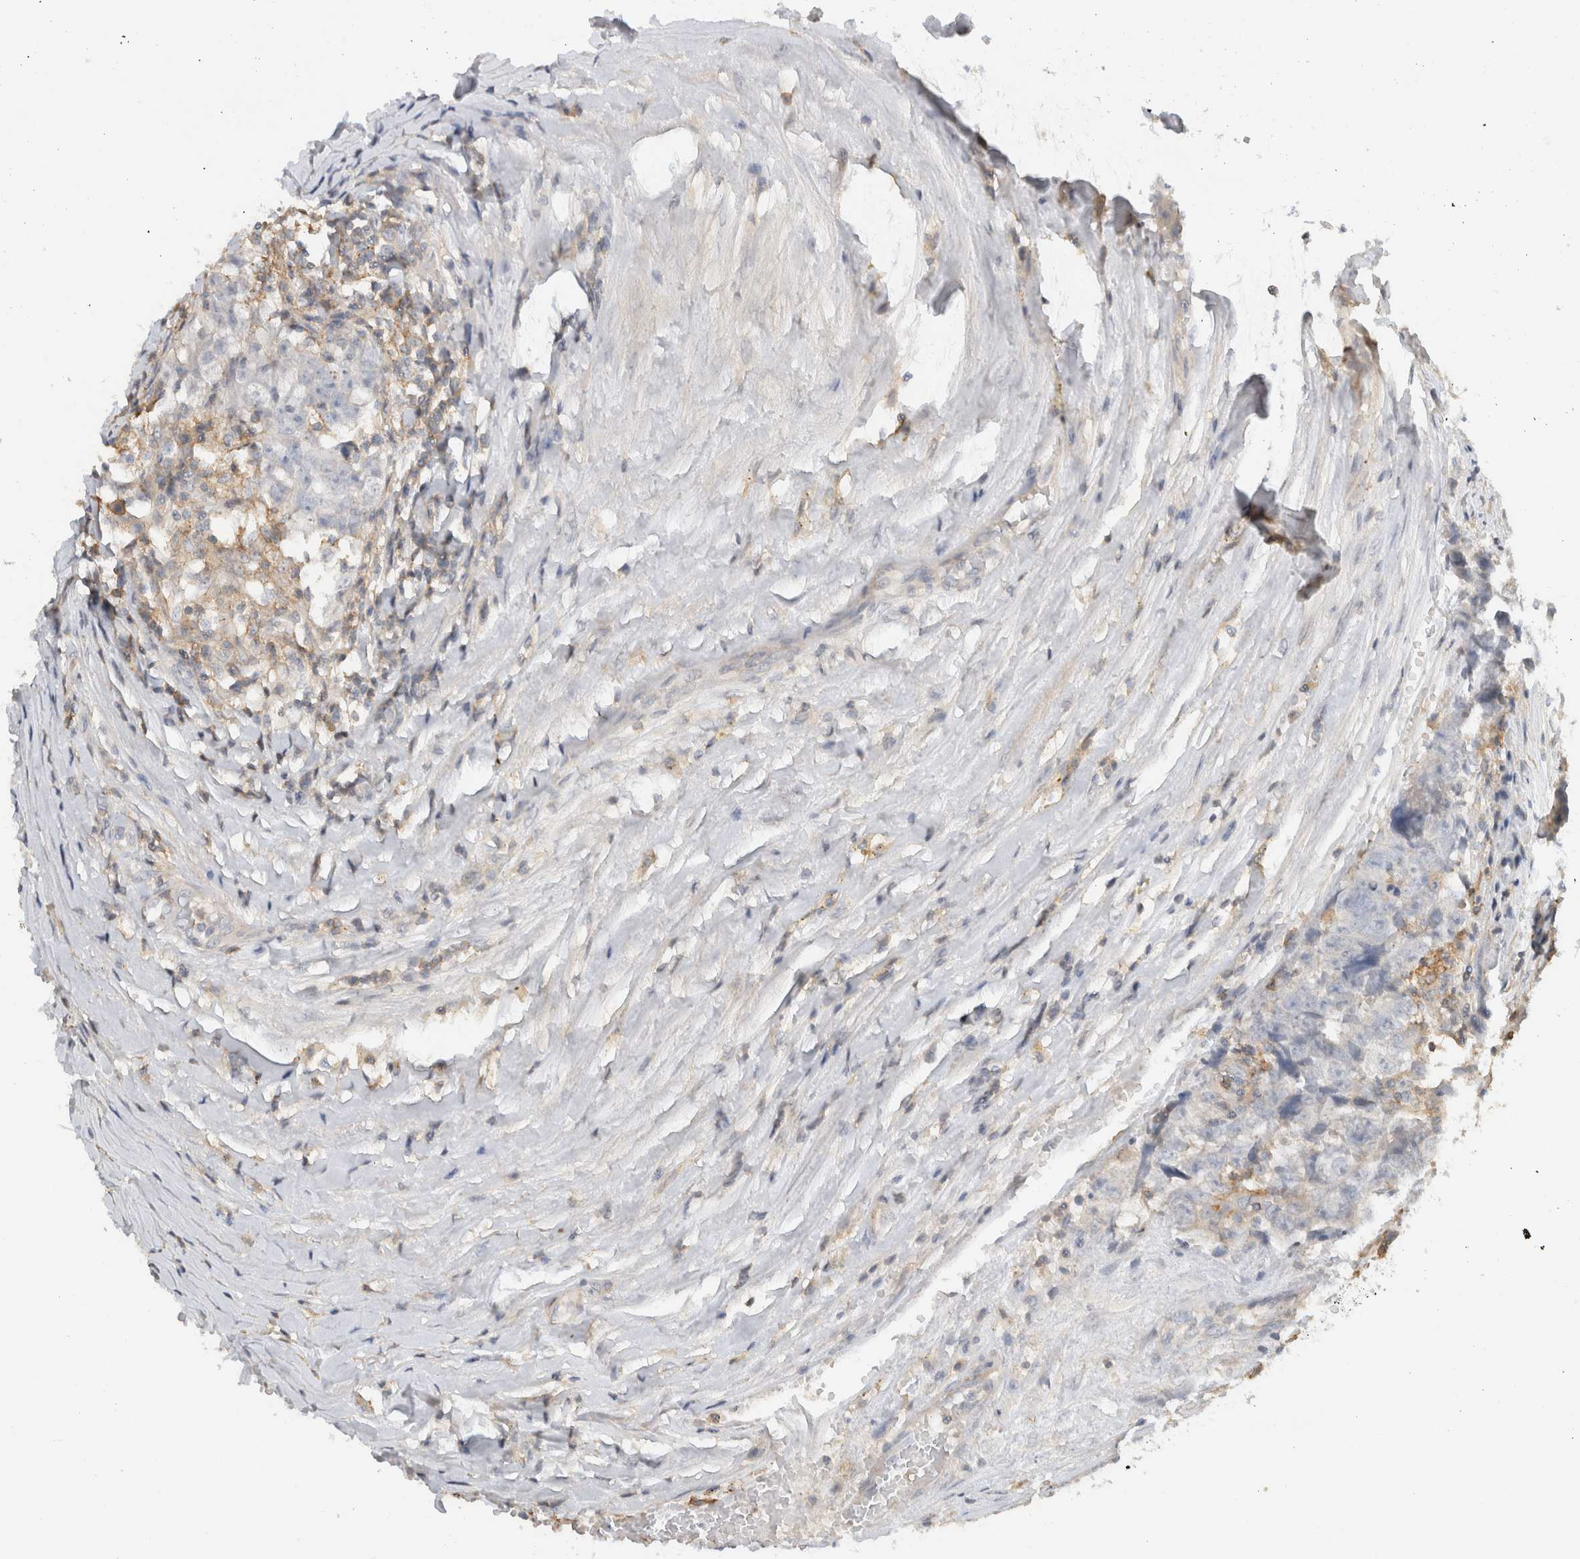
{"staining": {"intensity": "weak", "quantity": "<25%", "location": "cytoplasmic/membranous"}, "tissue": "testis cancer", "cell_type": "Tumor cells", "image_type": "cancer", "snomed": [{"axis": "morphology", "description": "Carcinoma, Embryonal, NOS"}, {"axis": "topography", "description": "Testis"}], "caption": "Immunohistochemistry of testis cancer (embryonal carcinoma) shows no positivity in tumor cells.", "gene": "ERCC6L2", "patient": {"sex": "male", "age": 25}}